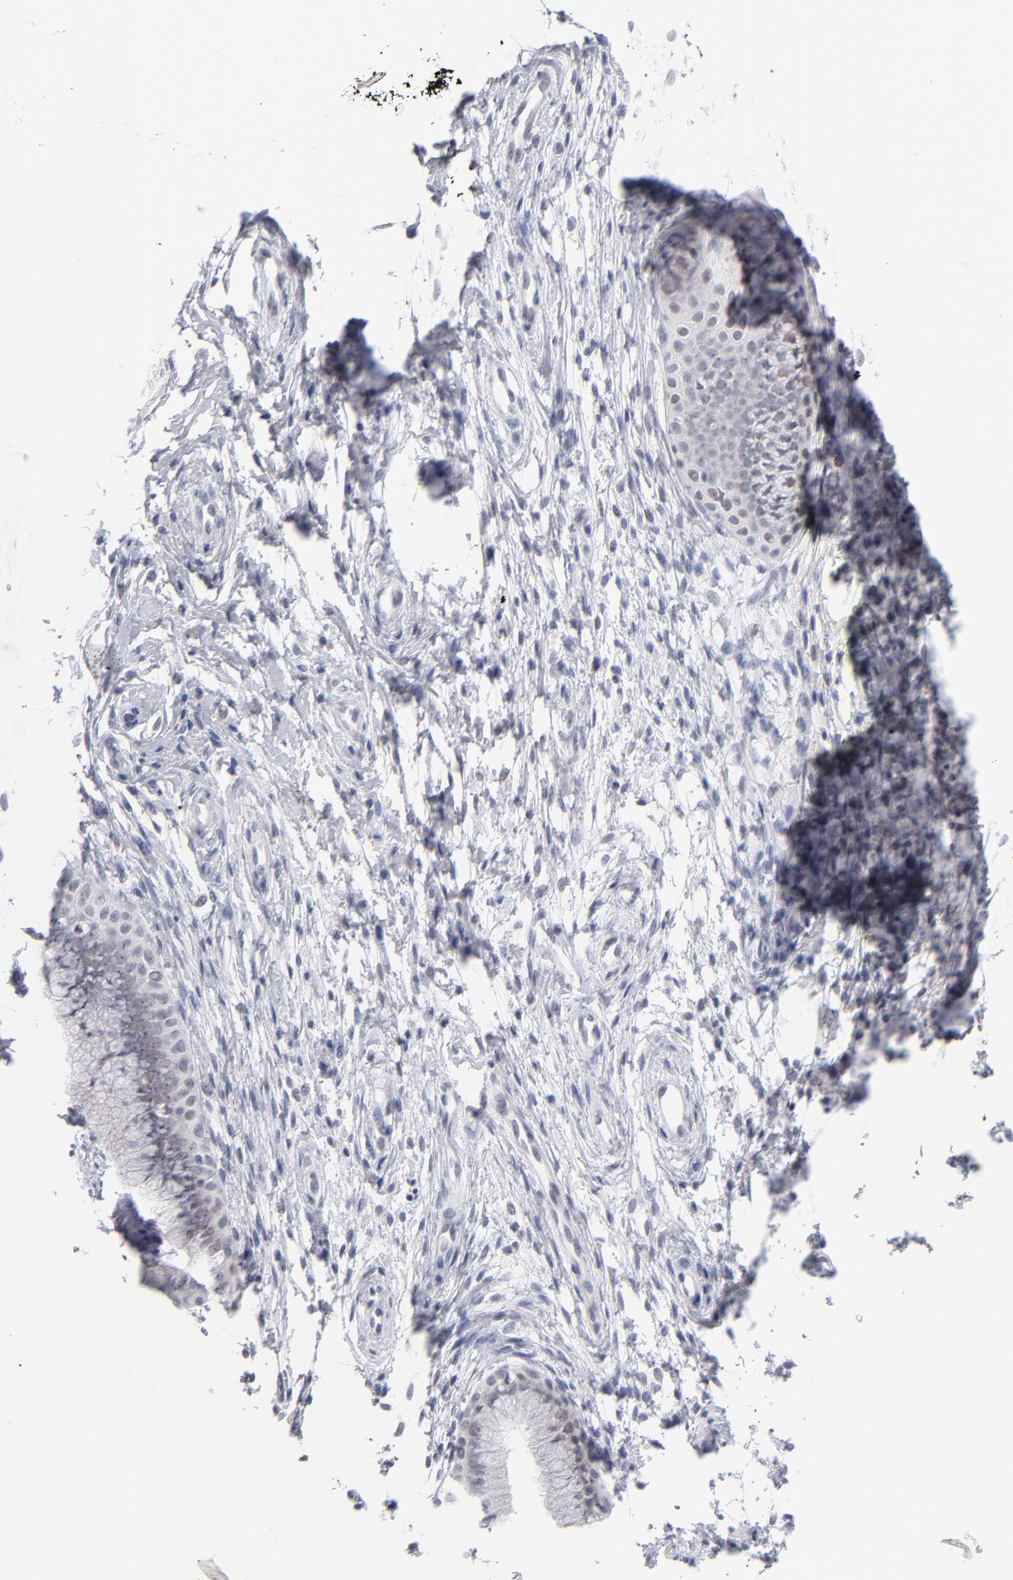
{"staining": {"intensity": "weak", "quantity": "<25%", "location": "nuclear"}, "tissue": "cervix", "cell_type": "Glandular cells", "image_type": "normal", "snomed": [{"axis": "morphology", "description": "Normal tissue, NOS"}, {"axis": "topography", "description": "Cervix"}], "caption": "This is an immunohistochemistry (IHC) histopathology image of unremarkable human cervix. There is no expression in glandular cells.", "gene": "PARP1", "patient": {"sex": "female", "age": 39}}